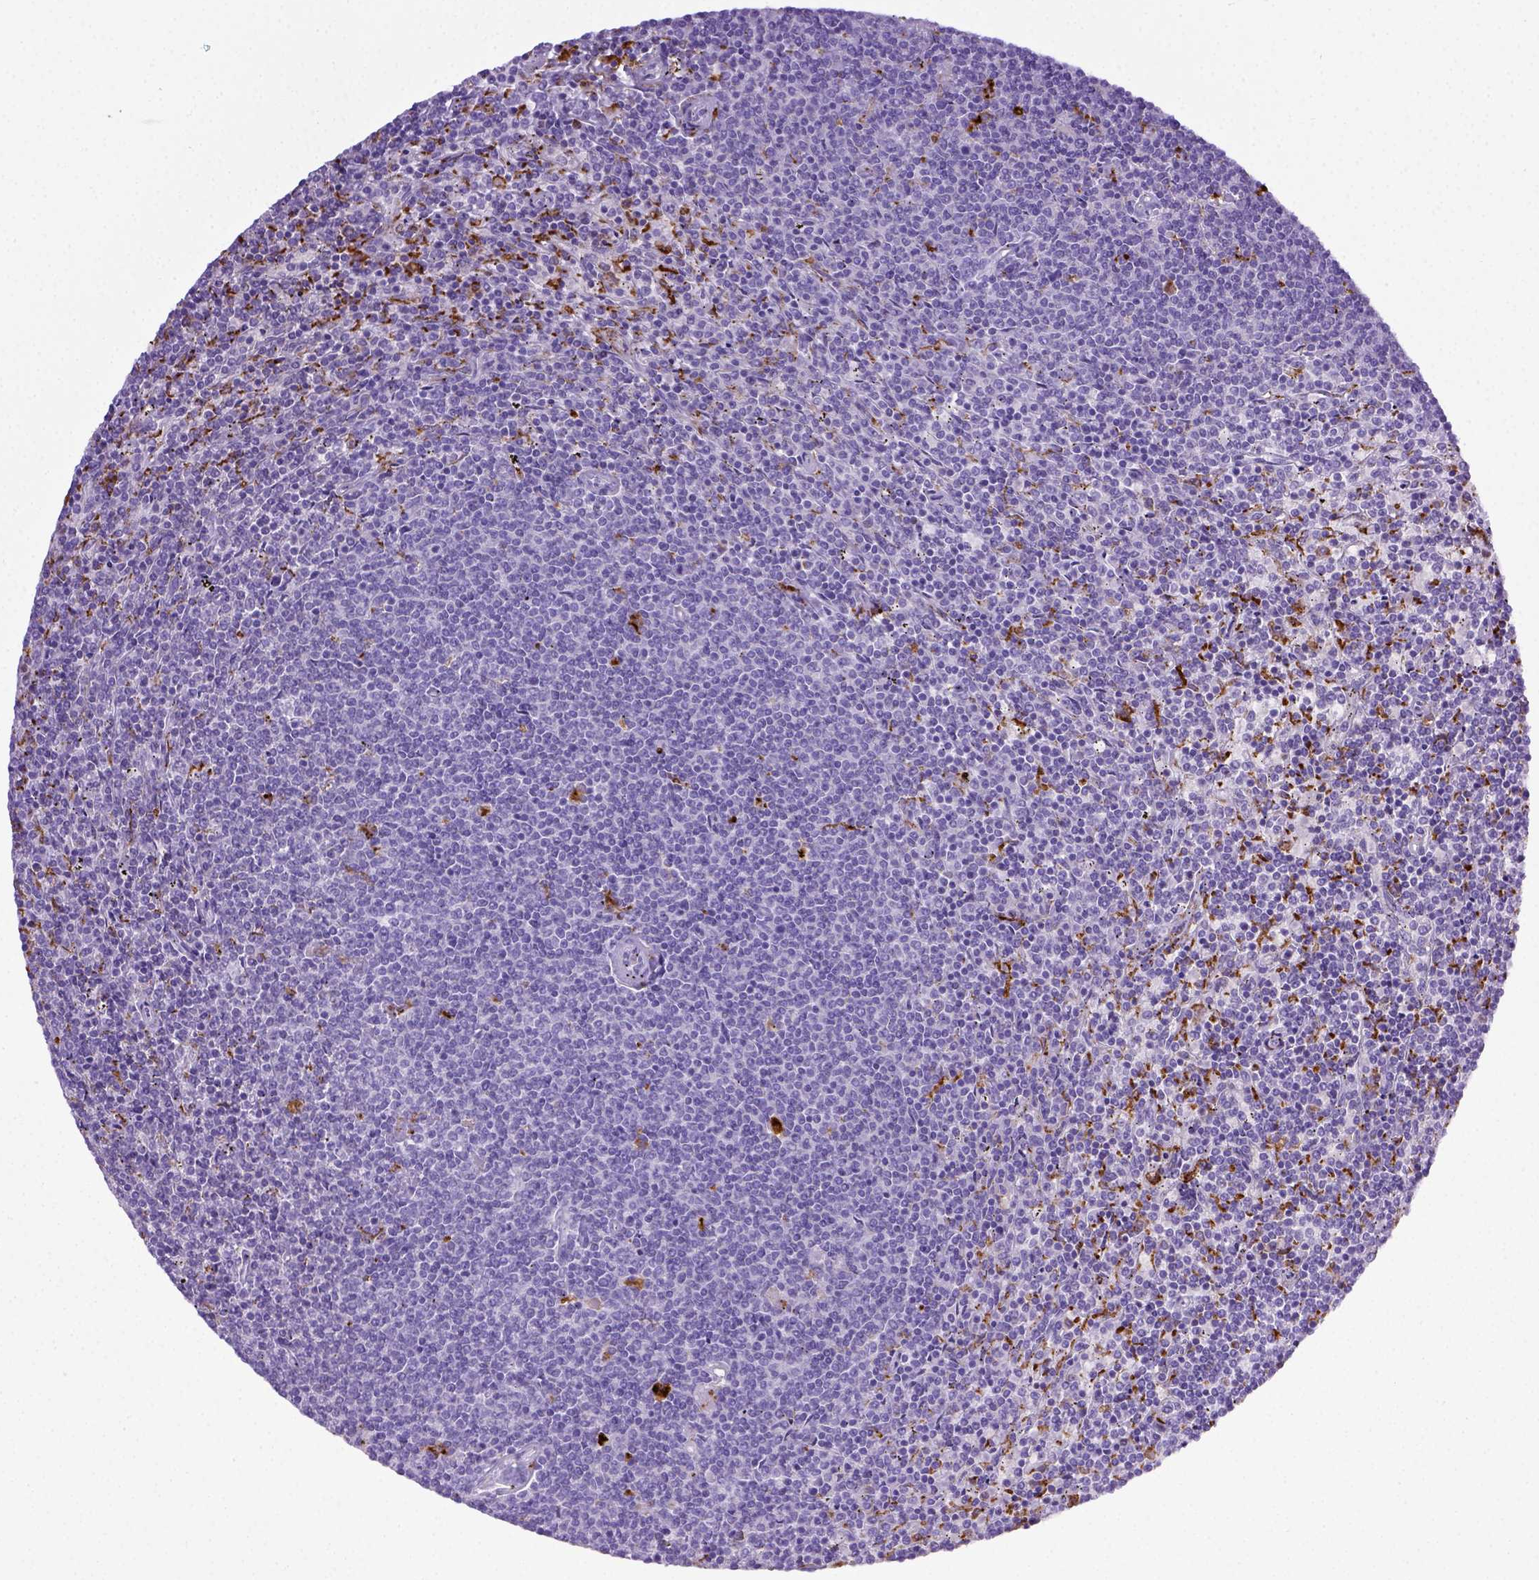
{"staining": {"intensity": "negative", "quantity": "none", "location": "none"}, "tissue": "lymphoma", "cell_type": "Tumor cells", "image_type": "cancer", "snomed": [{"axis": "morphology", "description": "Malignant lymphoma, non-Hodgkin's type, Low grade"}, {"axis": "topography", "description": "Spleen"}], "caption": "An image of malignant lymphoma, non-Hodgkin's type (low-grade) stained for a protein displays no brown staining in tumor cells. Nuclei are stained in blue.", "gene": "CD68", "patient": {"sex": "female", "age": 50}}